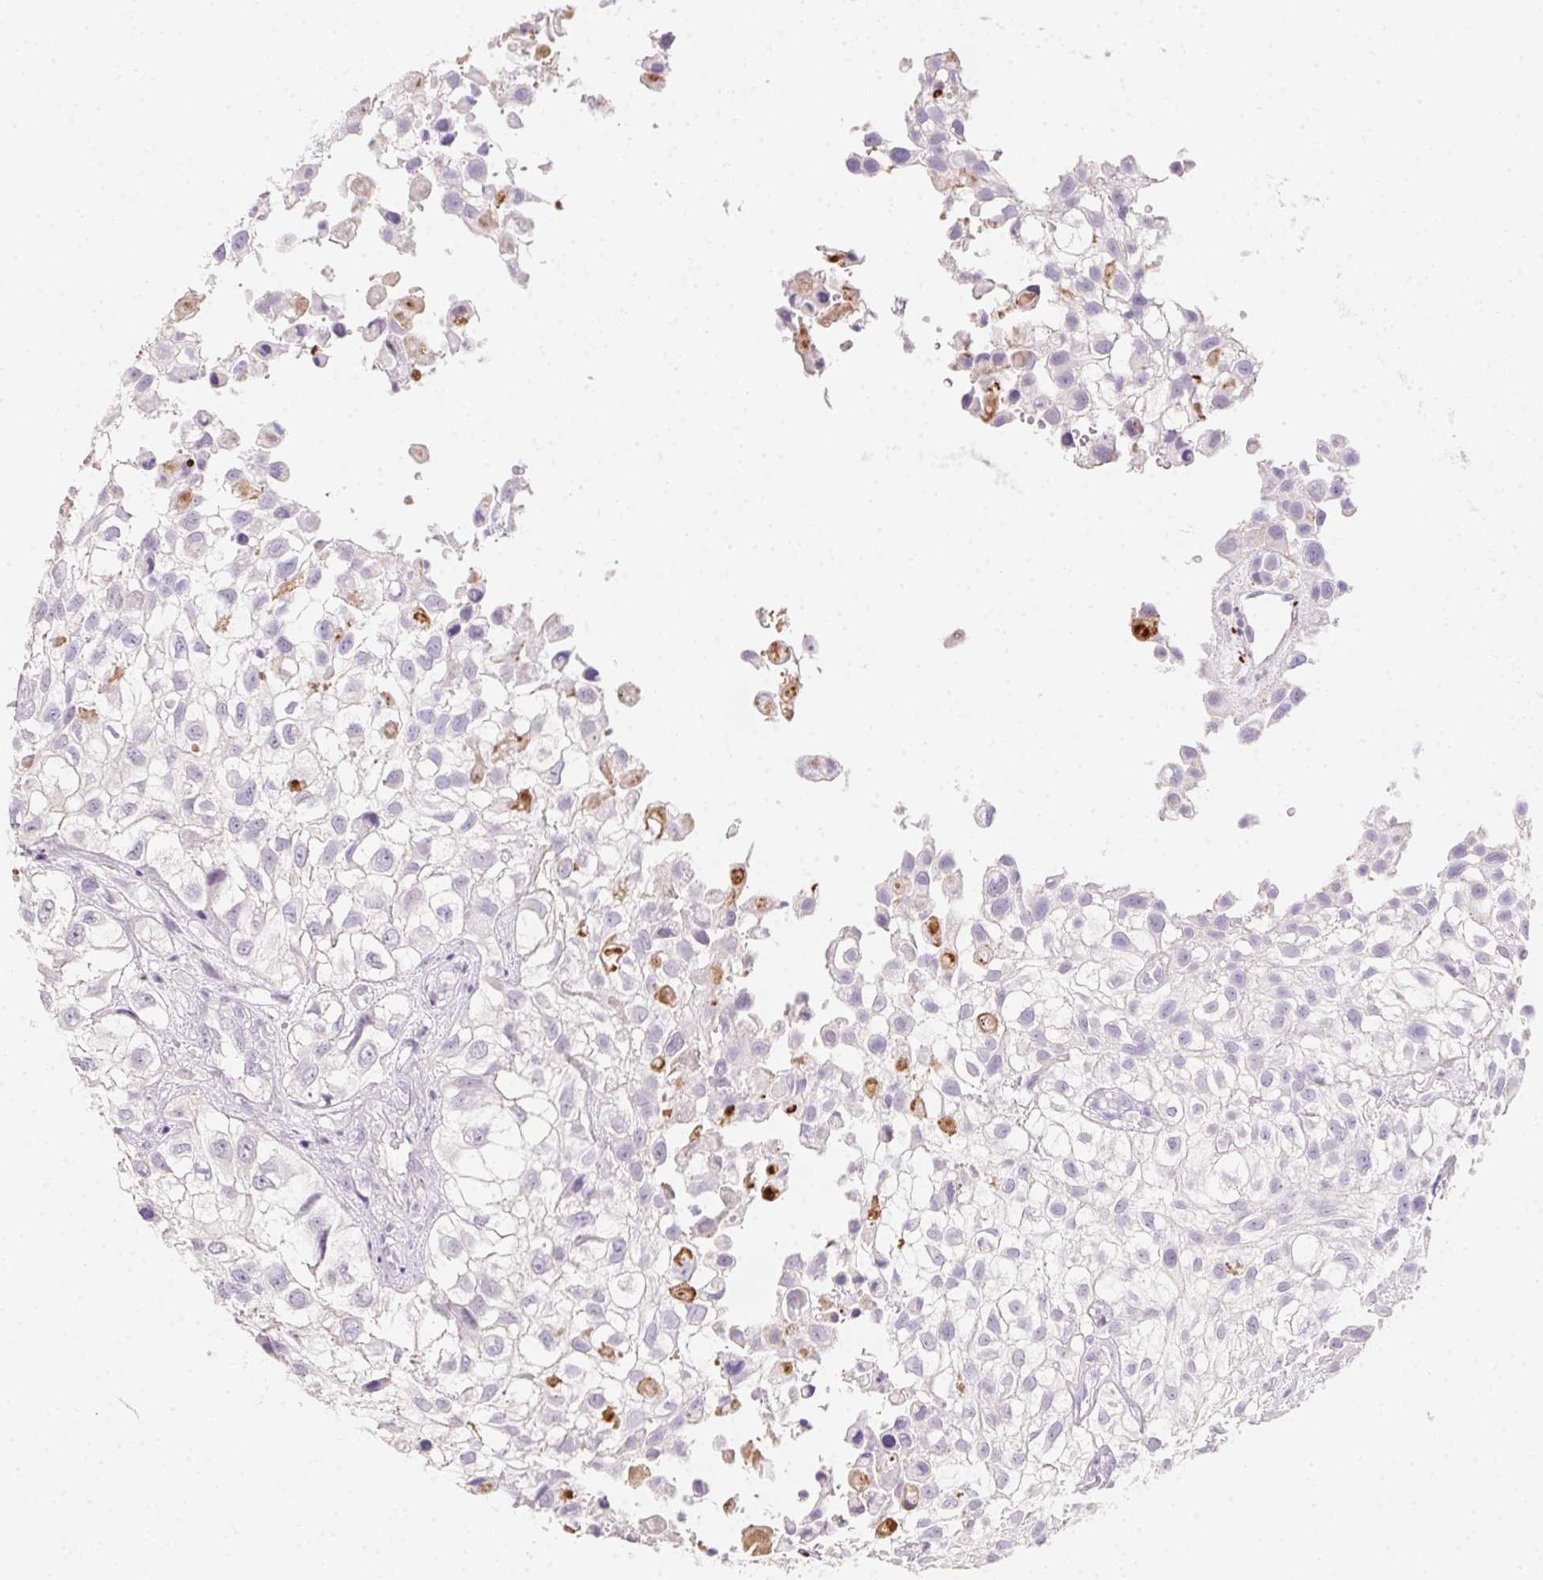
{"staining": {"intensity": "negative", "quantity": "none", "location": "none"}, "tissue": "urothelial cancer", "cell_type": "Tumor cells", "image_type": "cancer", "snomed": [{"axis": "morphology", "description": "Urothelial carcinoma, High grade"}, {"axis": "topography", "description": "Urinary bladder"}], "caption": "IHC micrograph of neoplastic tissue: urothelial carcinoma (high-grade) stained with DAB (3,3'-diaminobenzidine) exhibits no significant protein expression in tumor cells. (Stains: DAB (3,3'-diaminobenzidine) IHC with hematoxylin counter stain, Microscopy: brightfield microscopy at high magnification).", "gene": "MYL4", "patient": {"sex": "male", "age": 56}}